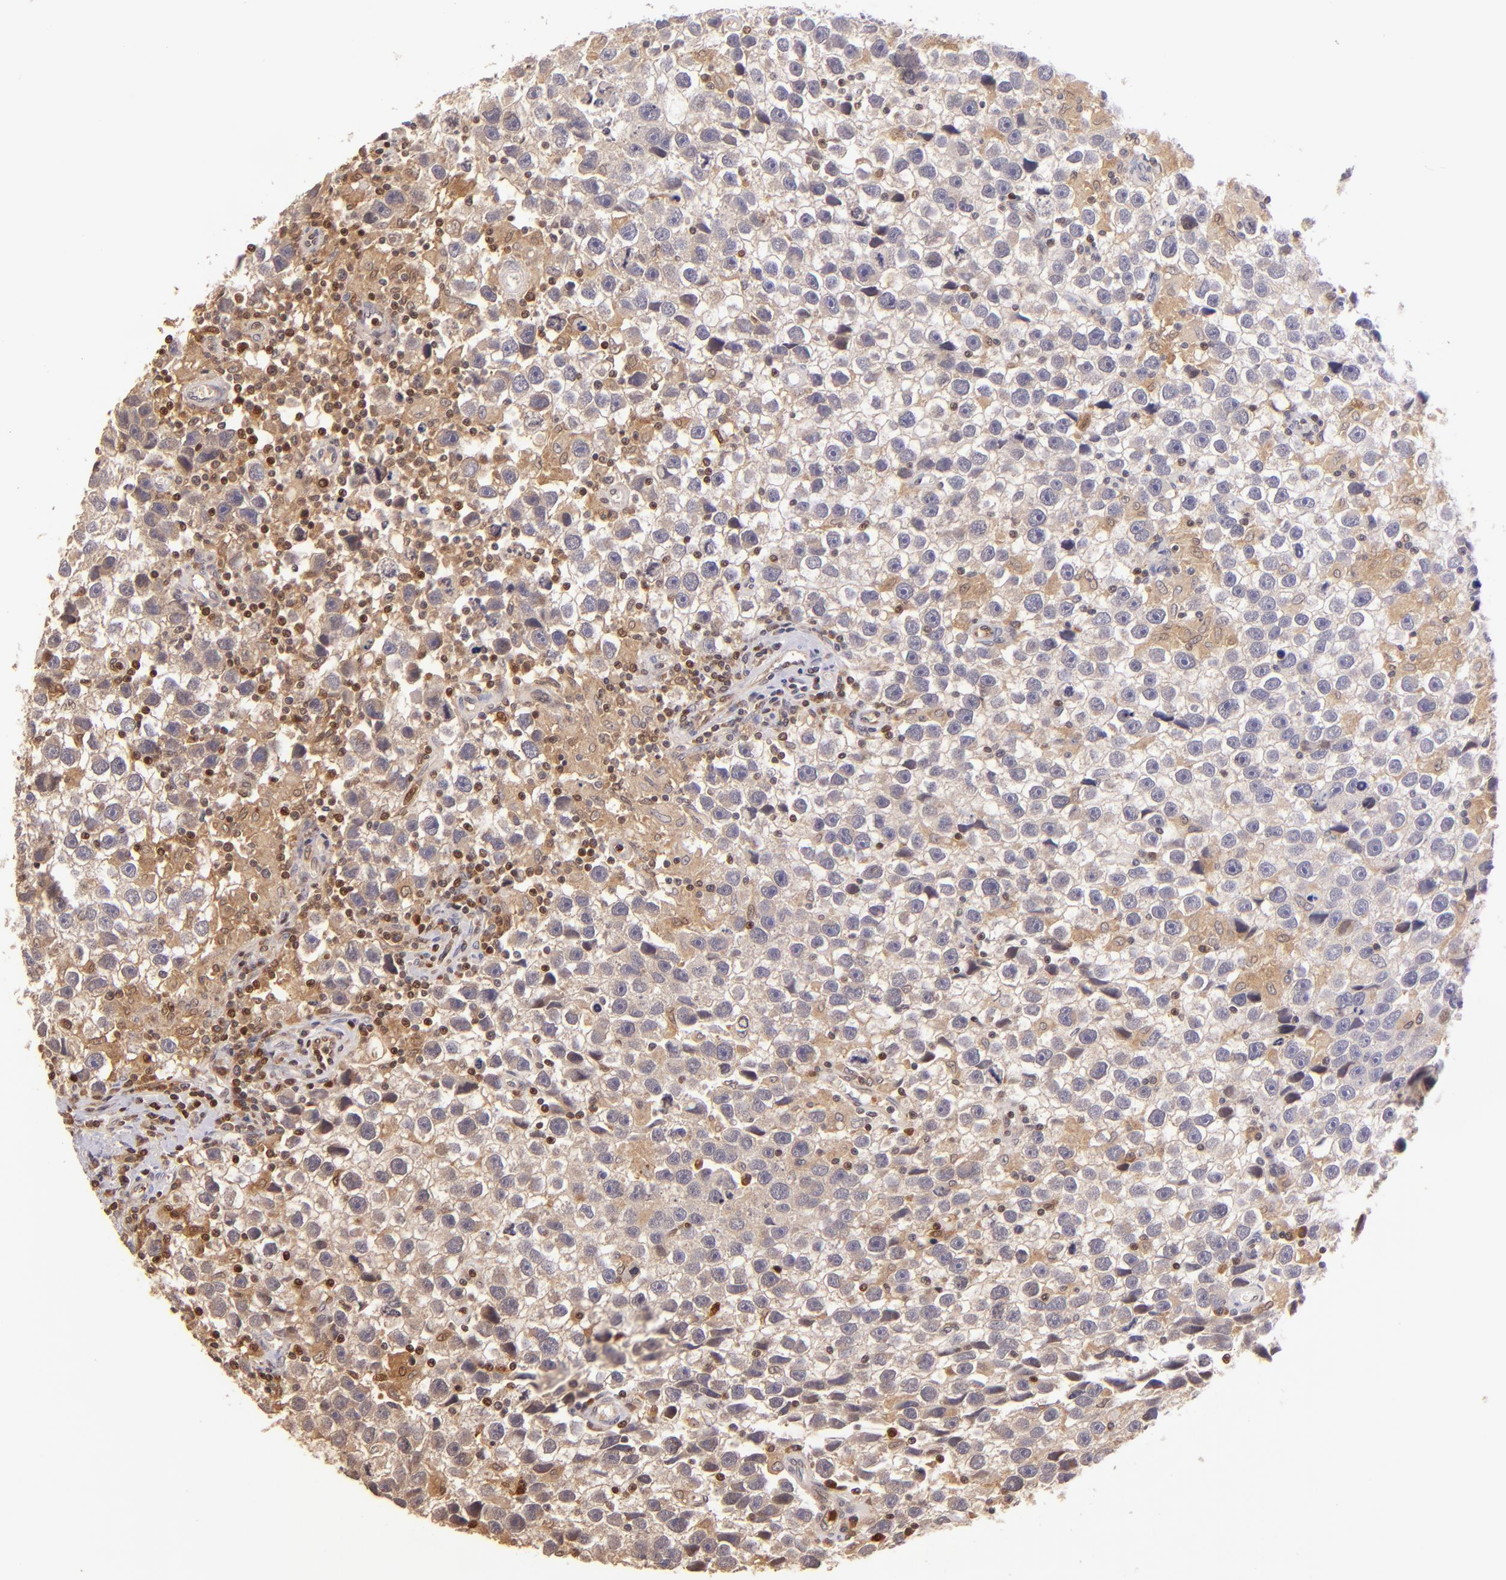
{"staining": {"intensity": "weak", "quantity": "<25%", "location": "cytoplasmic/membranous"}, "tissue": "testis cancer", "cell_type": "Tumor cells", "image_type": "cancer", "snomed": [{"axis": "morphology", "description": "Seminoma, NOS"}, {"axis": "topography", "description": "Testis"}], "caption": "Immunohistochemistry of seminoma (testis) reveals no positivity in tumor cells.", "gene": "BTK", "patient": {"sex": "male", "age": 43}}